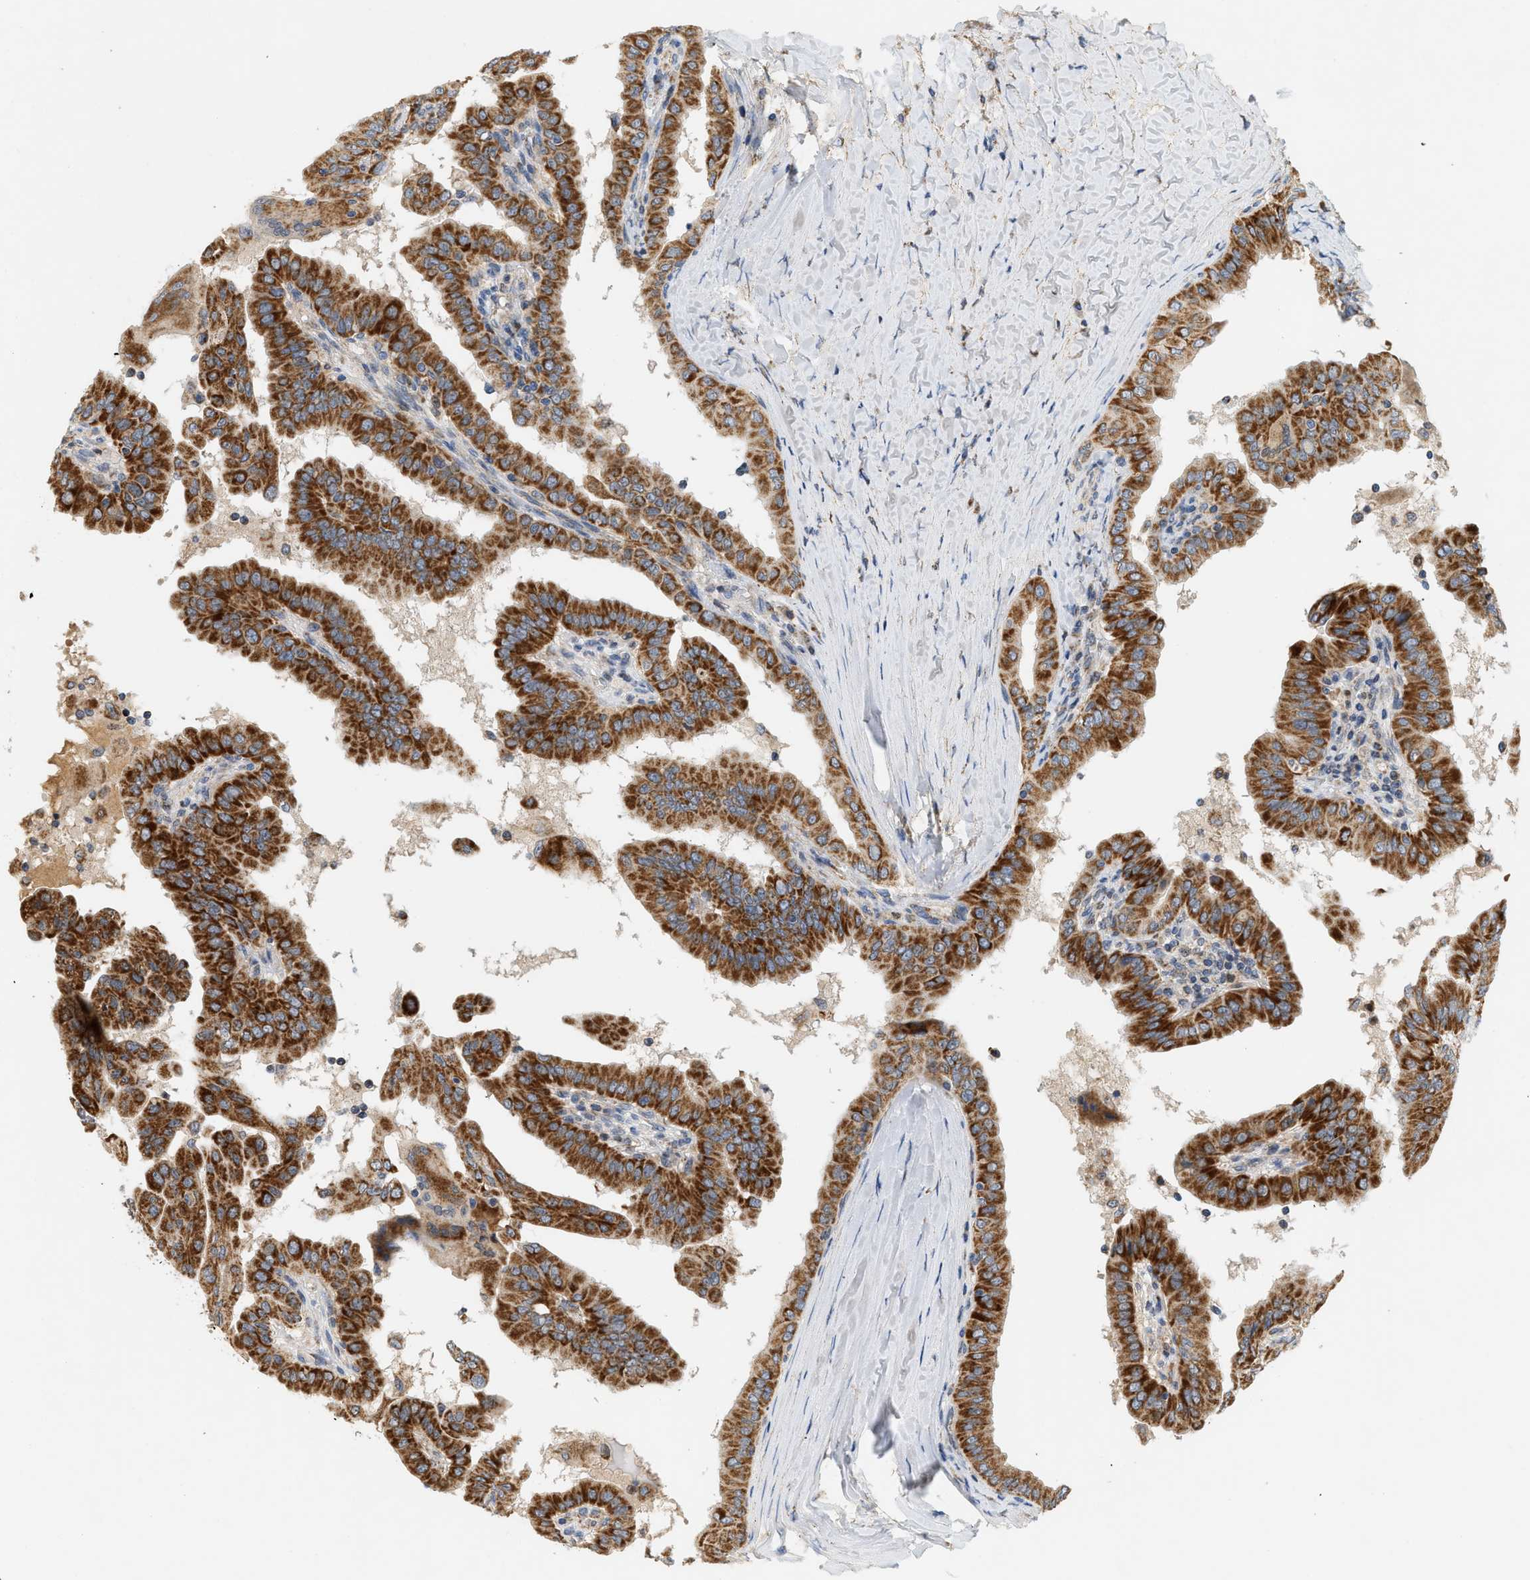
{"staining": {"intensity": "strong", "quantity": ">75%", "location": "cytoplasmic/membranous"}, "tissue": "thyroid cancer", "cell_type": "Tumor cells", "image_type": "cancer", "snomed": [{"axis": "morphology", "description": "Papillary adenocarcinoma, NOS"}, {"axis": "topography", "description": "Thyroid gland"}], "caption": "Protein expression analysis of human papillary adenocarcinoma (thyroid) reveals strong cytoplasmic/membranous staining in approximately >75% of tumor cells. The protein is stained brown, and the nuclei are stained in blue (DAB IHC with brightfield microscopy, high magnification).", "gene": "MCU", "patient": {"sex": "male", "age": 33}}